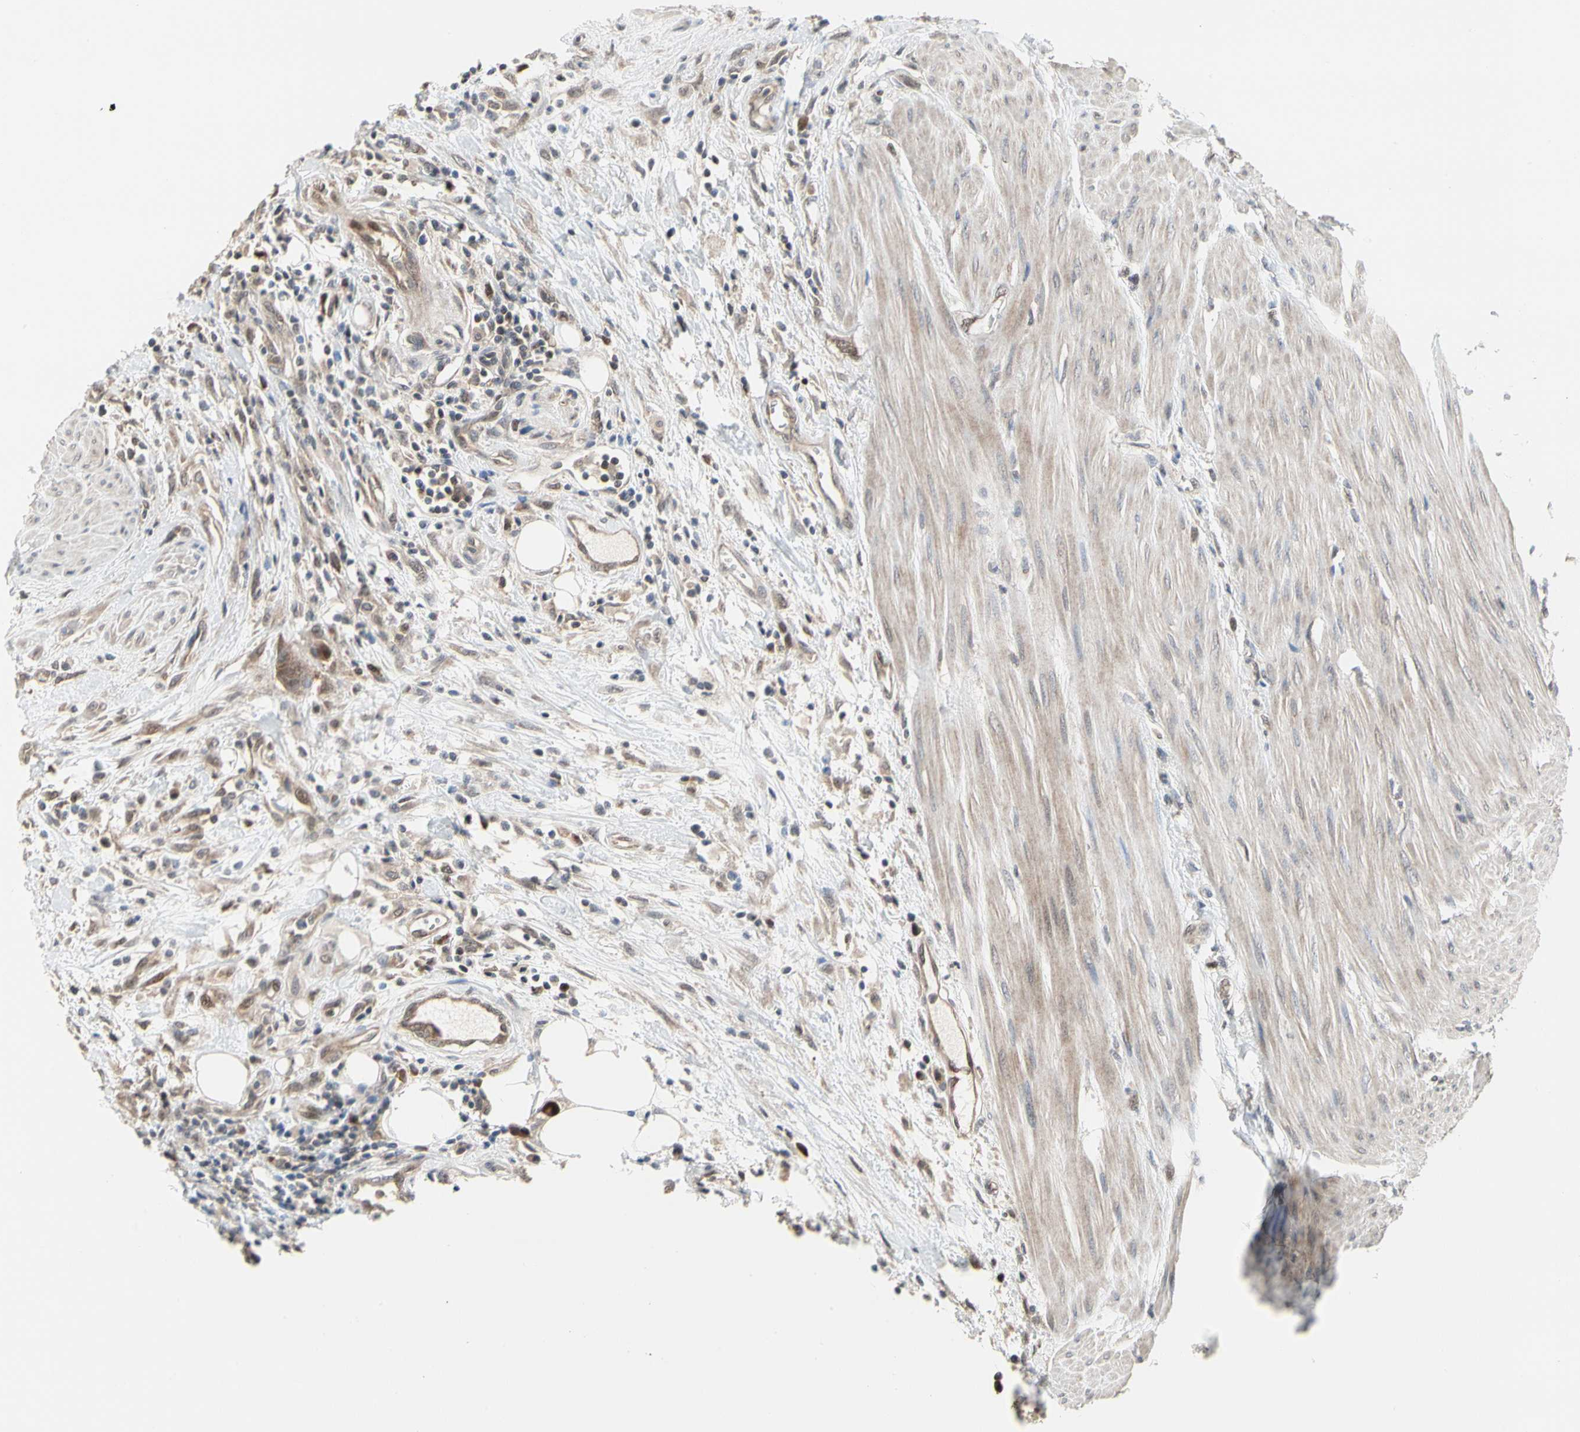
{"staining": {"intensity": "weak", "quantity": ">75%", "location": "cytoplasmic/membranous"}, "tissue": "urothelial cancer", "cell_type": "Tumor cells", "image_type": "cancer", "snomed": [{"axis": "morphology", "description": "Urothelial carcinoma, High grade"}, {"axis": "topography", "description": "Urinary bladder"}], "caption": "Tumor cells exhibit low levels of weak cytoplasmic/membranous staining in about >75% of cells in human urothelial cancer. (brown staining indicates protein expression, while blue staining denotes nuclei).", "gene": "CDK5", "patient": {"sex": "male", "age": 35}}